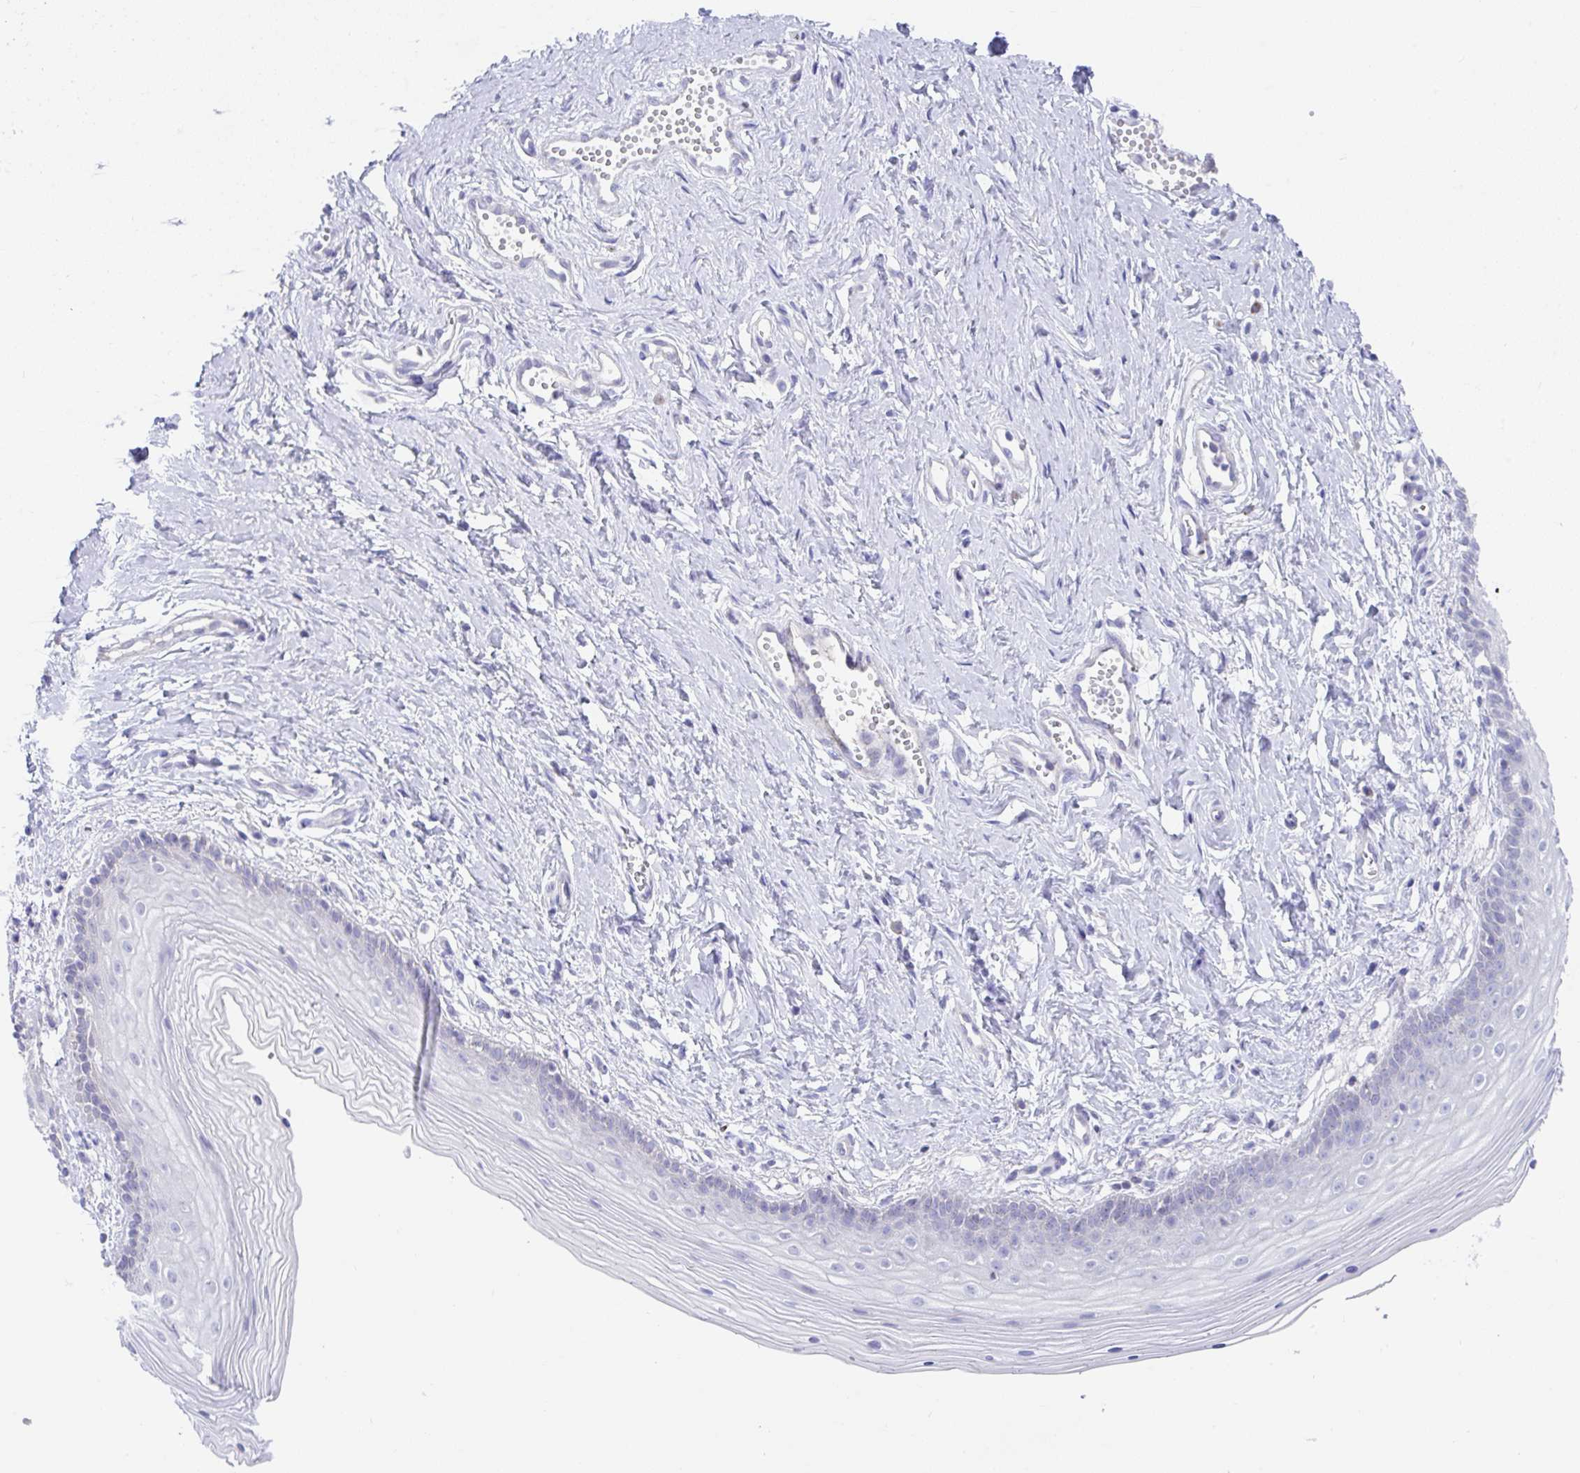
{"staining": {"intensity": "negative", "quantity": "none", "location": "none"}, "tissue": "vagina", "cell_type": "Squamous epithelial cells", "image_type": "normal", "snomed": [{"axis": "morphology", "description": "Normal tissue, NOS"}, {"axis": "topography", "description": "Vagina"}], "caption": "Protein analysis of unremarkable vagina shows no significant positivity in squamous epithelial cells.", "gene": "CCSAP", "patient": {"sex": "female", "age": 38}}